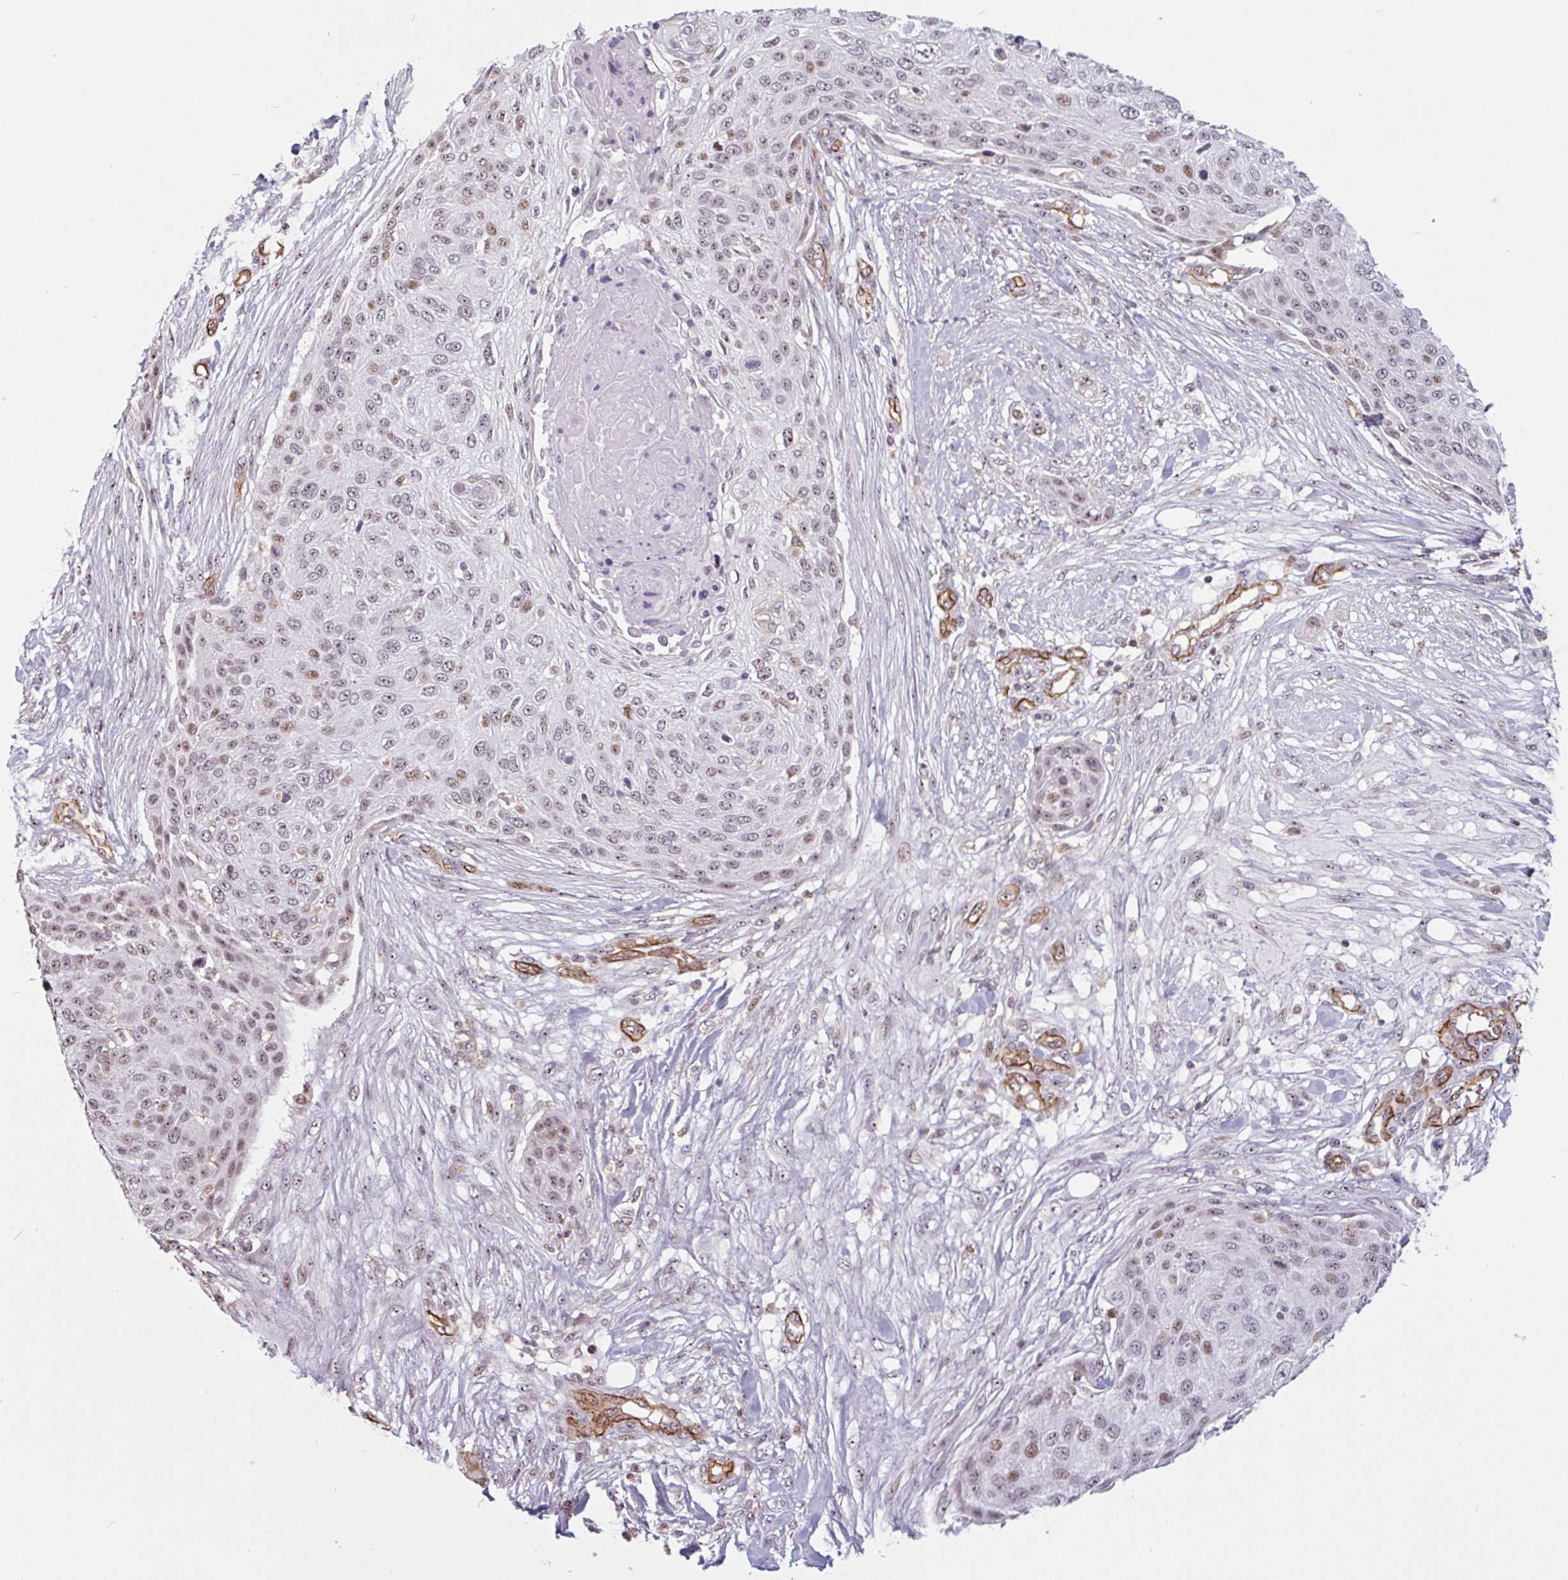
{"staining": {"intensity": "weak", "quantity": "25%-75%", "location": "nuclear"}, "tissue": "skin cancer", "cell_type": "Tumor cells", "image_type": "cancer", "snomed": [{"axis": "morphology", "description": "Squamous cell carcinoma, NOS"}, {"axis": "topography", "description": "Skin"}], "caption": "Squamous cell carcinoma (skin) stained with a protein marker displays weak staining in tumor cells.", "gene": "ZNF689", "patient": {"sex": "female", "age": 87}}